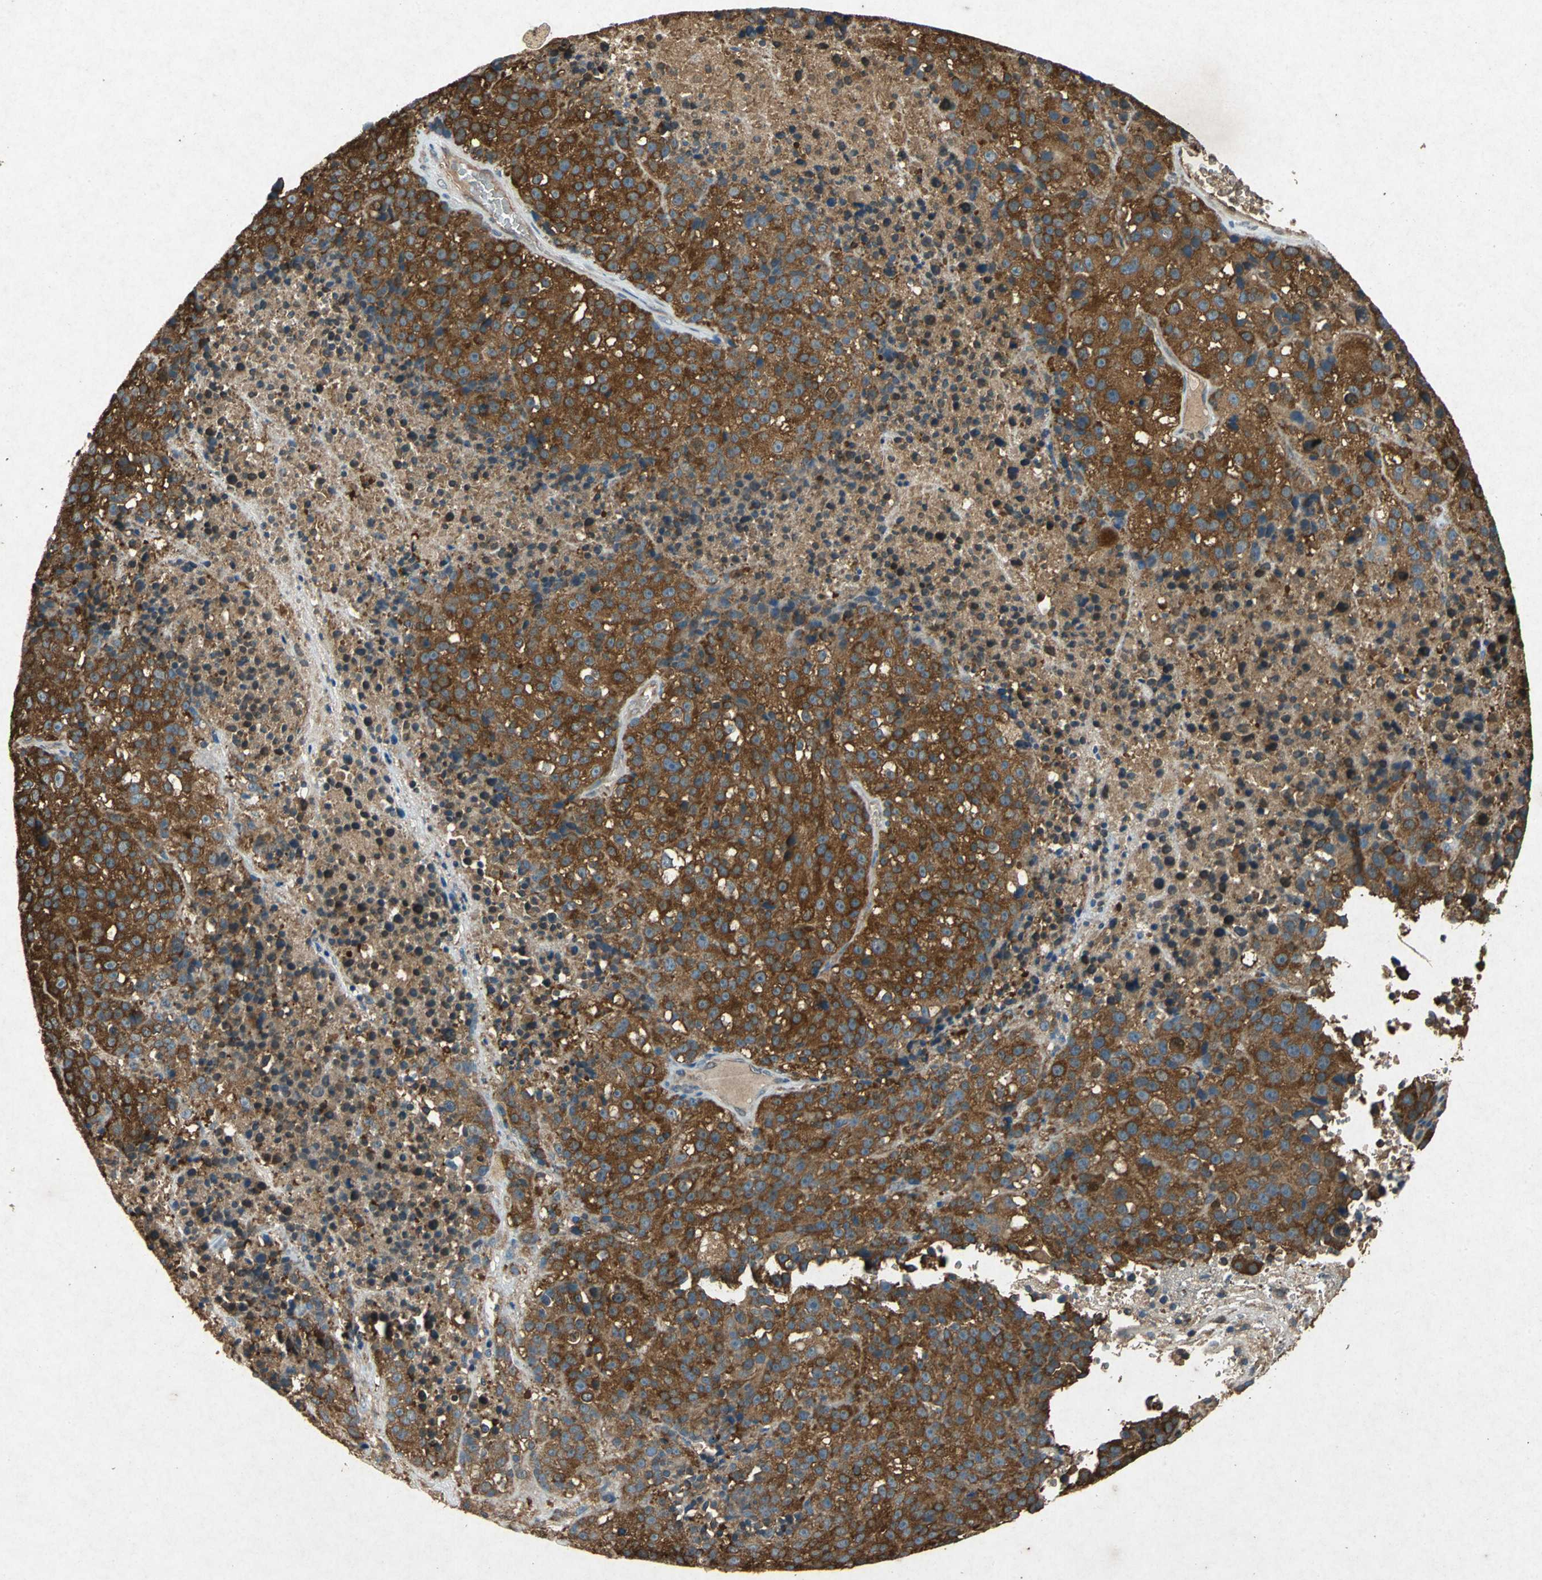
{"staining": {"intensity": "strong", "quantity": ">75%", "location": "cytoplasmic/membranous"}, "tissue": "melanoma", "cell_type": "Tumor cells", "image_type": "cancer", "snomed": [{"axis": "morphology", "description": "Malignant melanoma, Metastatic site"}, {"axis": "topography", "description": "Cerebral cortex"}], "caption": "Human melanoma stained with a brown dye reveals strong cytoplasmic/membranous positive expression in approximately >75% of tumor cells.", "gene": "HSP90AB1", "patient": {"sex": "female", "age": 52}}